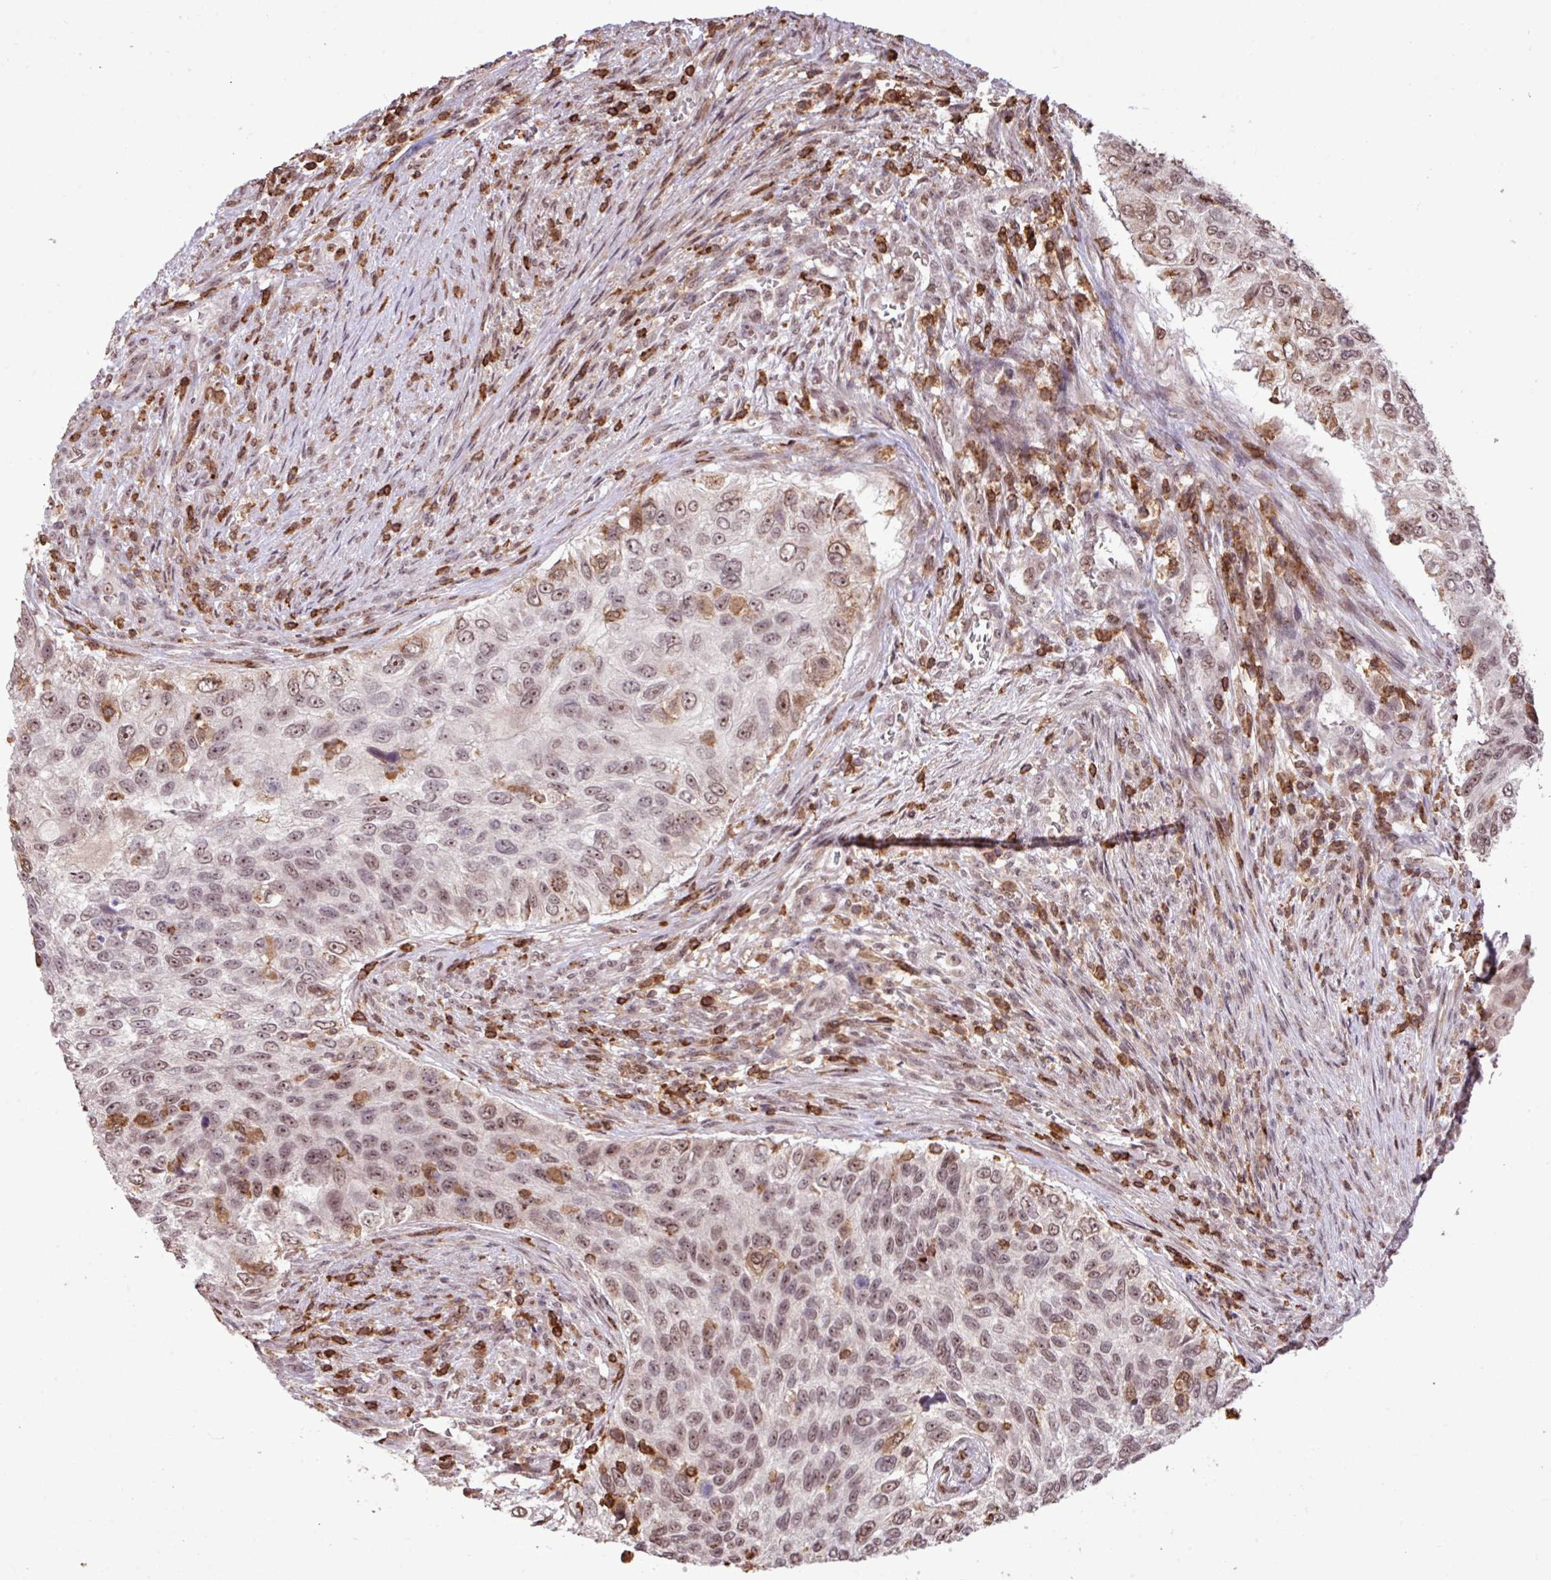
{"staining": {"intensity": "moderate", "quantity": "25%-75%", "location": "nuclear"}, "tissue": "urothelial cancer", "cell_type": "Tumor cells", "image_type": "cancer", "snomed": [{"axis": "morphology", "description": "Urothelial carcinoma, High grade"}, {"axis": "topography", "description": "Urinary bladder"}], "caption": "Urothelial cancer was stained to show a protein in brown. There is medium levels of moderate nuclear expression in about 25%-75% of tumor cells.", "gene": "GON7", "patient": {"sex": "female", "age": 60}}